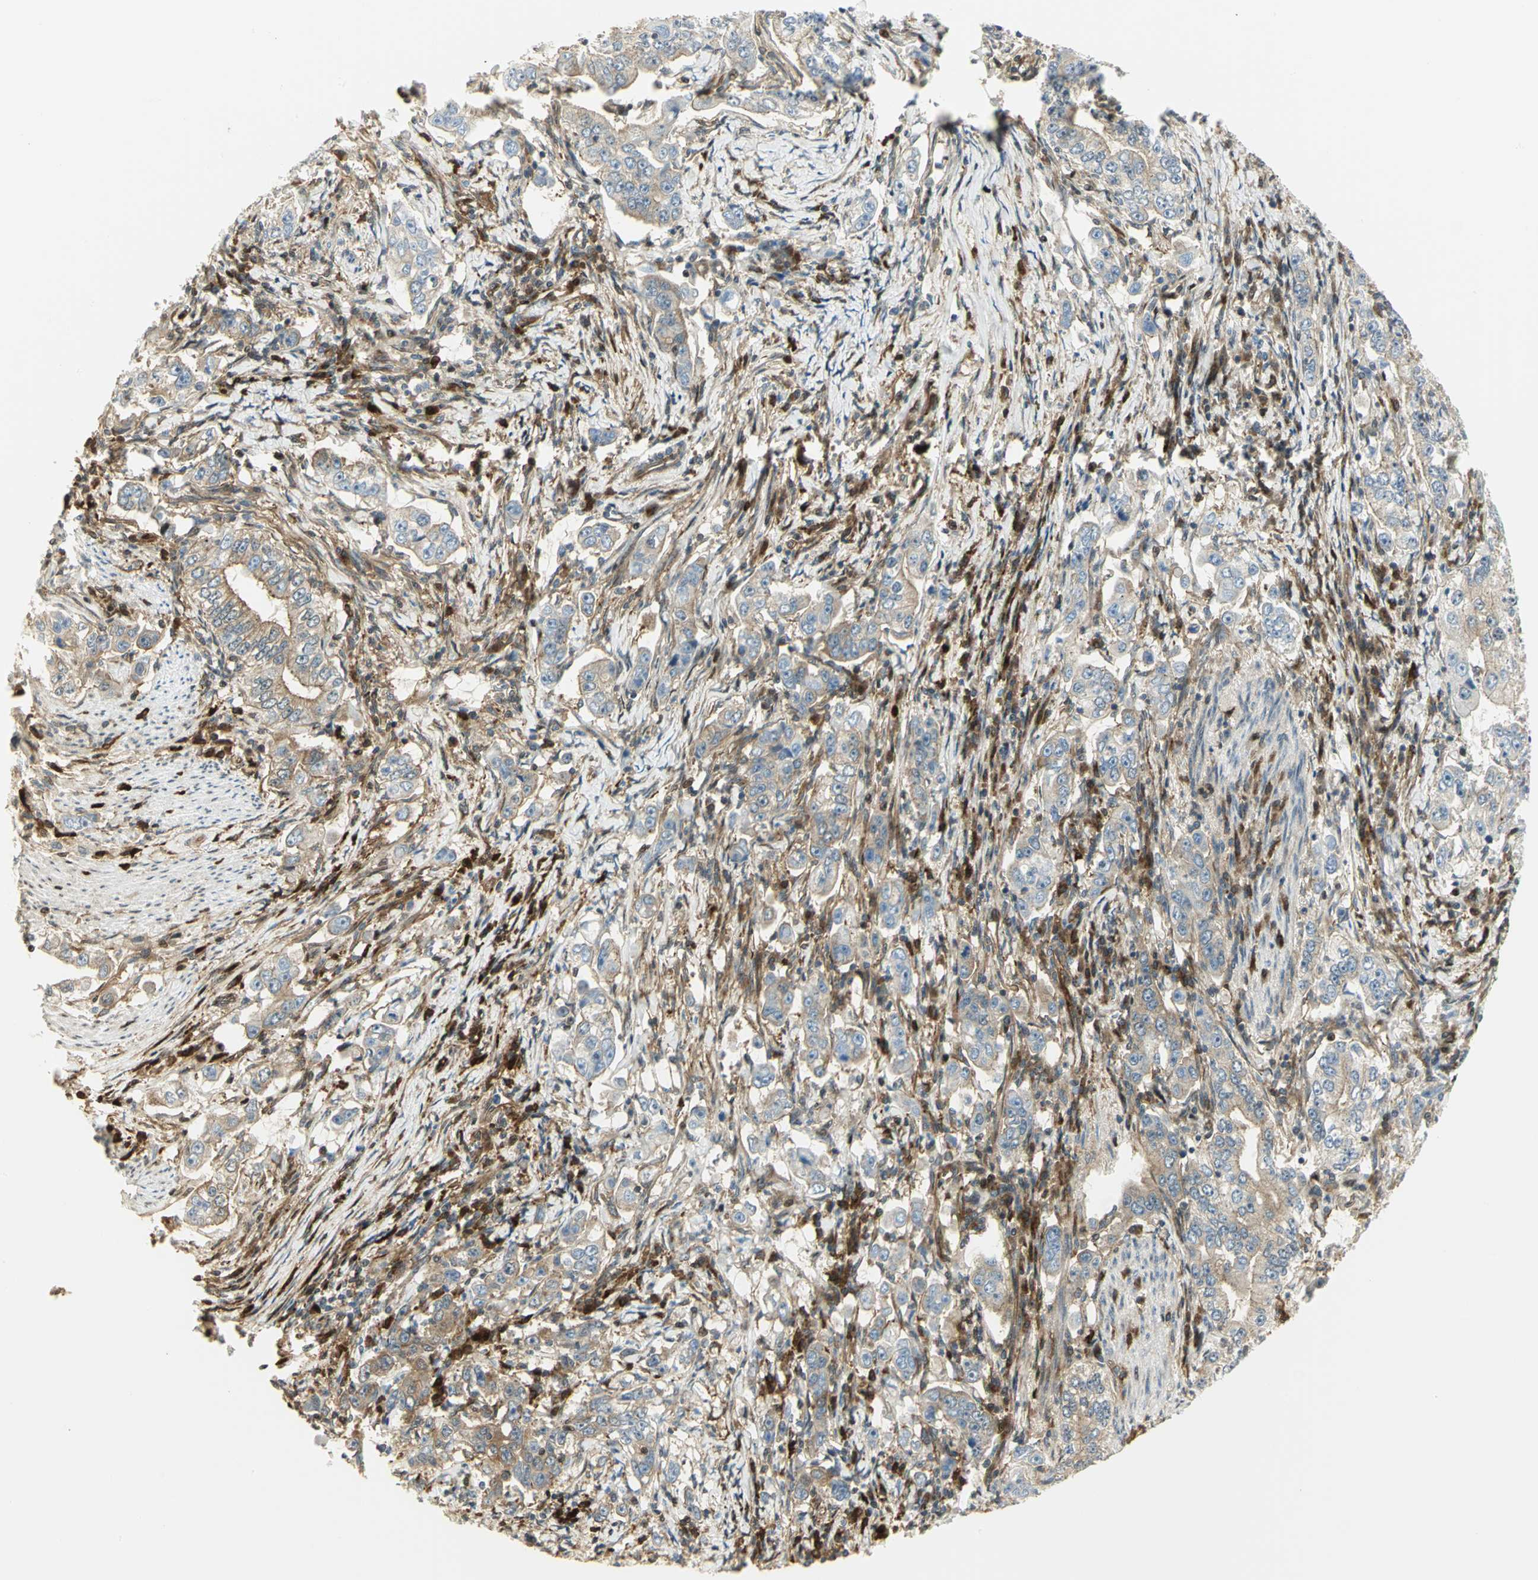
{"staining": {"intensity": "moderate", "quantity": ">75%", "location": "cytoplasmic/membranous"}, "tissue": "stomach cancer", "cell_type": "Tumor cells", "image_type": "cancer", "snomed": [{"axis": "morphology", "description": "Adenocarcinoma, NOS"}, {"axis": "topography", "description": "Stomach, lower"}], "caption": "IHC micrograph of neoplastic tissue: stomach cancer stained using IHC displays medium levels of moderate protein expression localized specifically in the cytoplasmic/membranous of tumor cells, appearing as a cytoplasmic/membranous brown color.", "gene": "EEA1", "patient": {"sex": "female", "age": 72}}